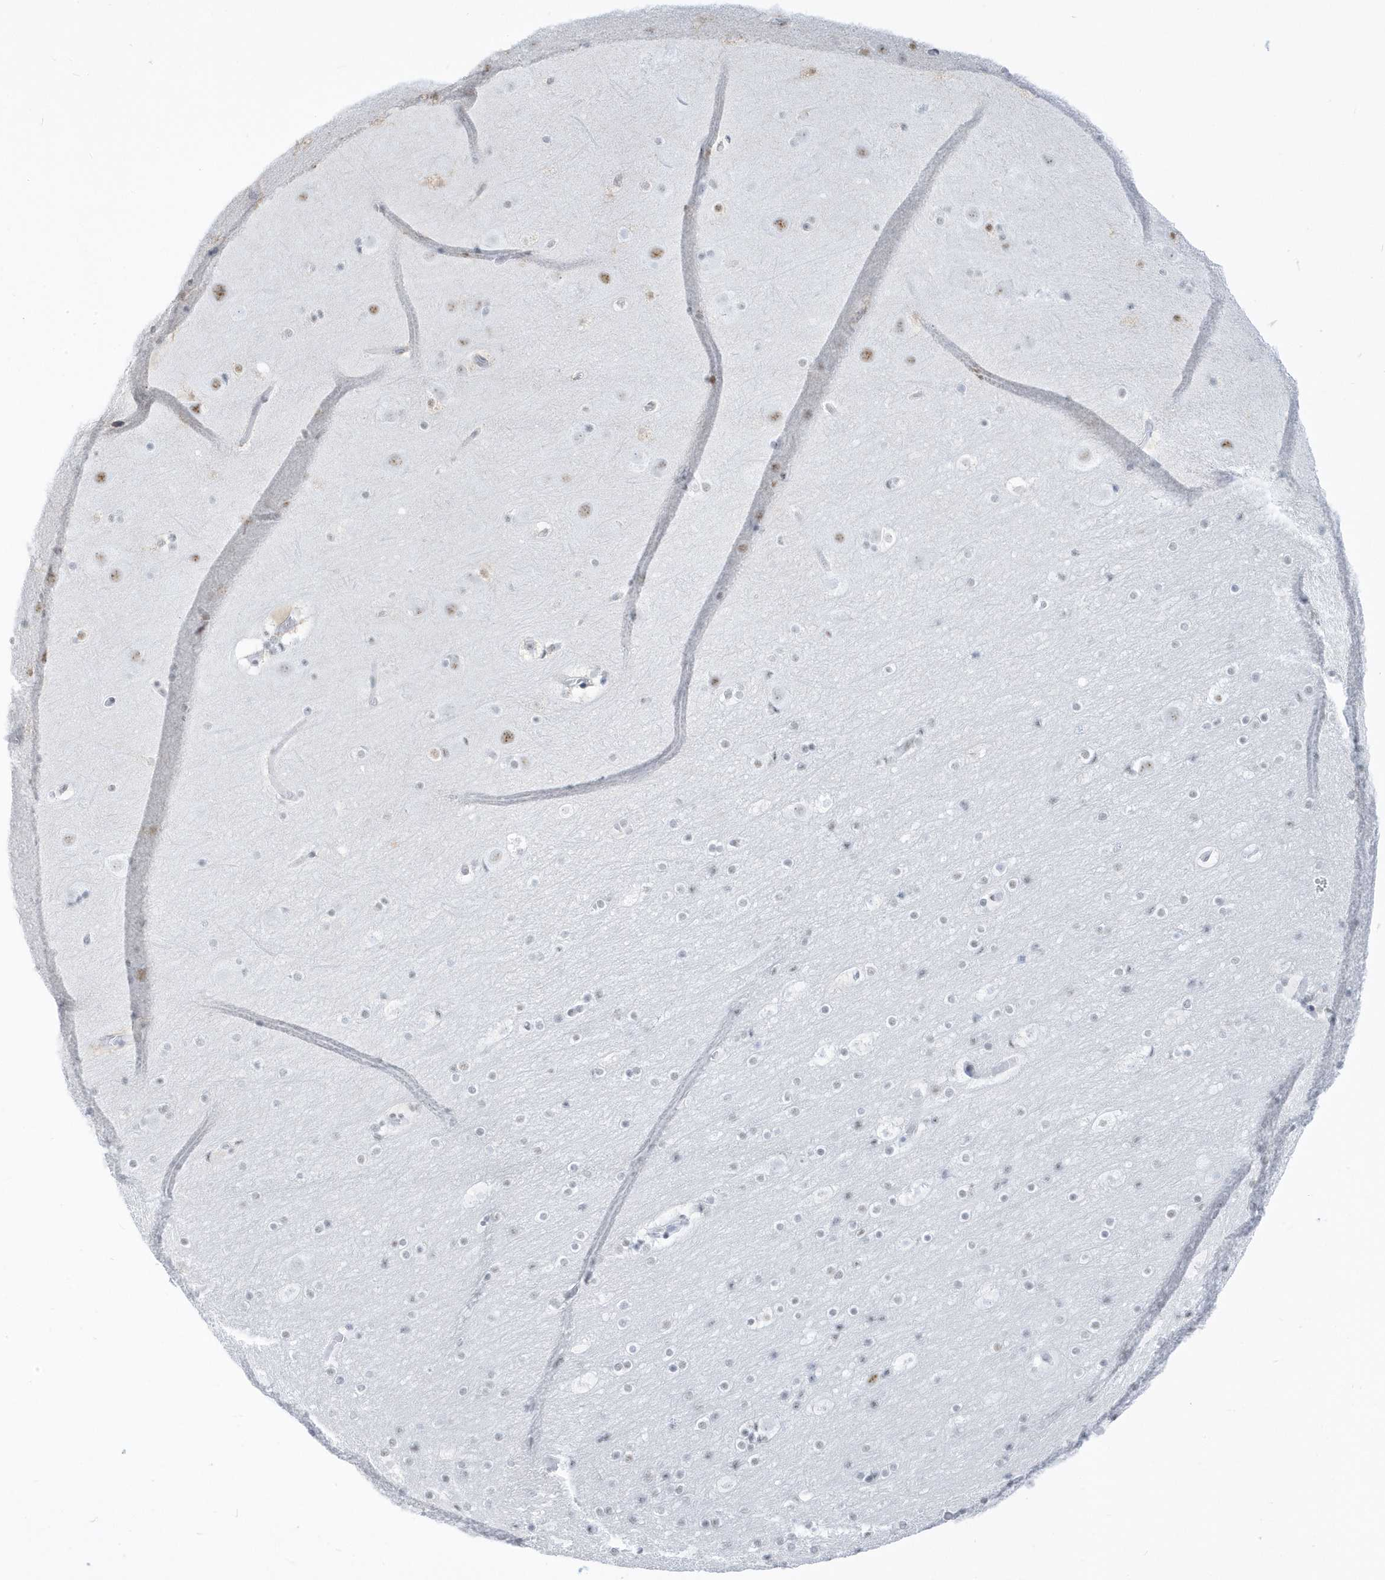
{"staining": {"intensity": "negative", "quantity": "none", "location": "none"}, "tissue": "cerebral cortex", "cell_type": "Endothelial cells", "image_type": "normal", "snomed": [{"axis": "morphology", "description": "Normal tissue, NOS"}, {"axis": "topography", "description": "Cerebral cortex"}], "caption": "Human cerebral cortex stained for a protein using IHC shows no staining in endothelial cells.", "gene": "PLEKHN1", "patient": {"sex": "male", "age": 57}}